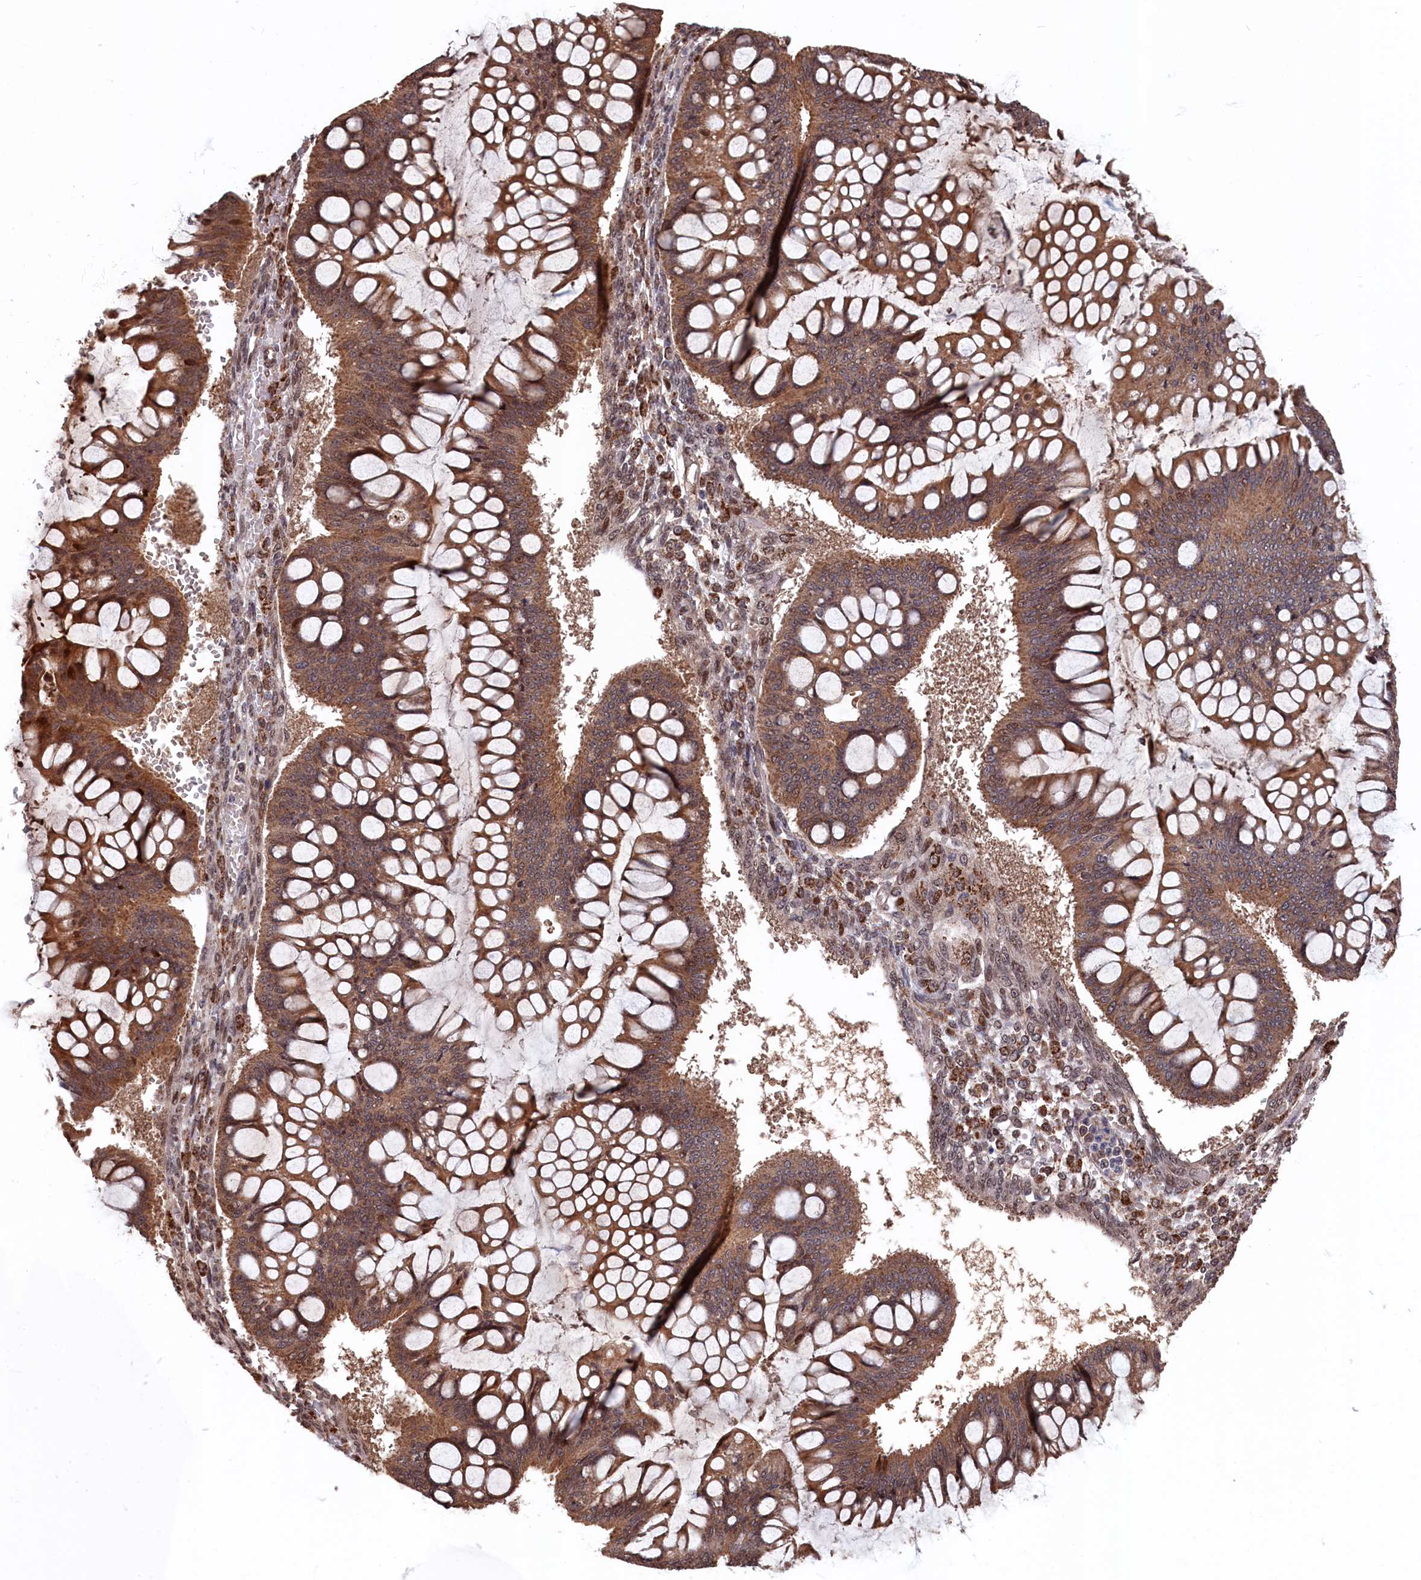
{"staining": {"intensity": "moderate", "quantity": ">75%", "location": "cytoplasmic/membranous"}, "tissue": "ovarian cancer", "cell_type": "Tumor cells", "image_type": "cancer", "snomed": [{"axis": "morphology", "description": "Cystadenocarcinoma, mucinous, NOS"}, {"axis": "topography", "description": "Ovary"}], "caption": "Immunohistochemical staining of human mucinous cystadenocarcinoma (ovarian) displays moderate cytoplasmic/membranous protein positivity in approximately >75% of tumor cells.", "gene": "CLPX", "patient": {"sex": "female", "age": 73}}